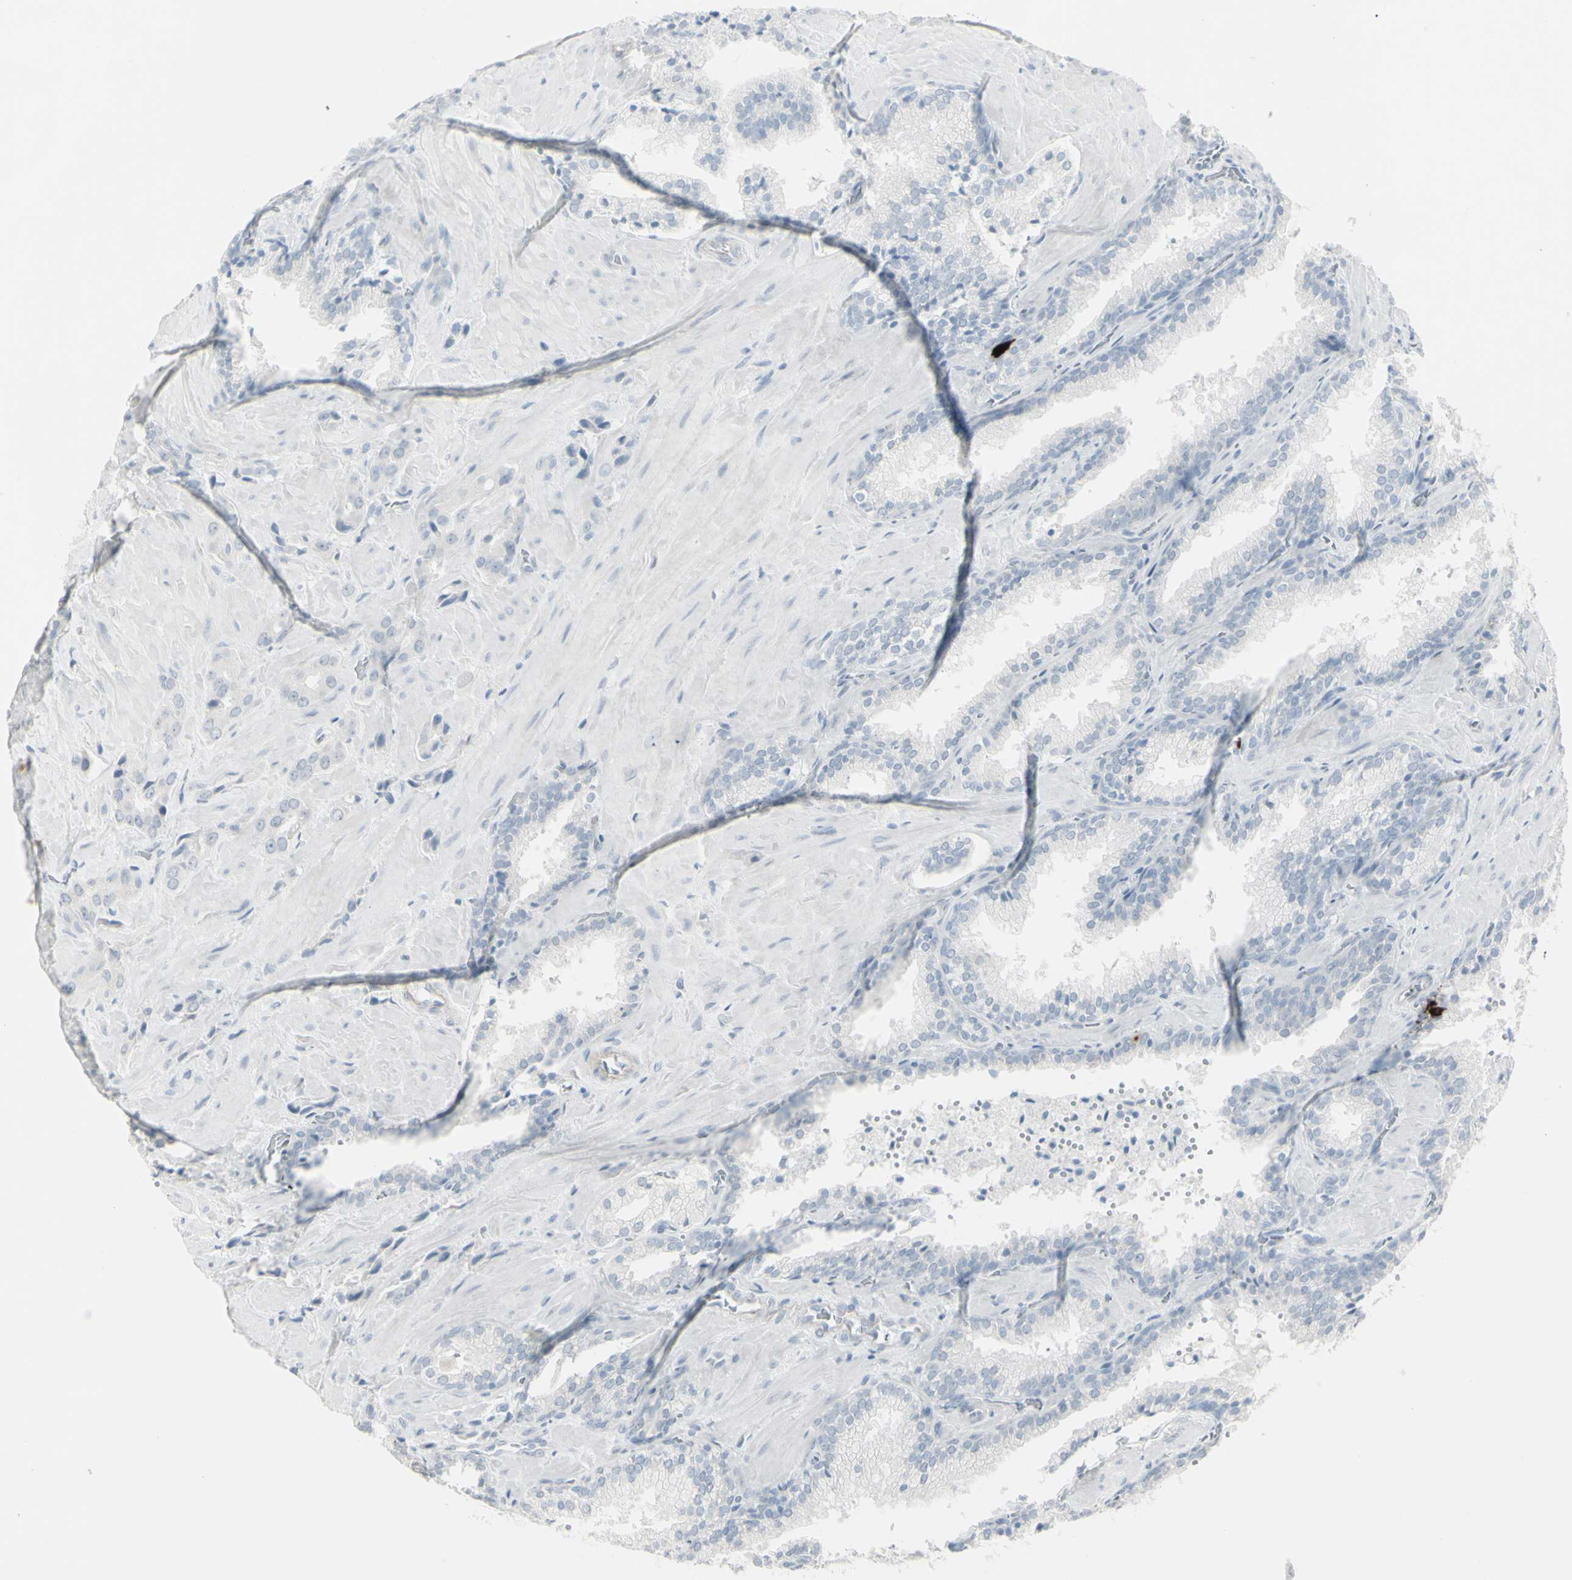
{"staining": {"intensity": "negative", "quantity": "none", "location": "none"}, "tissue": "prostate cancer", "cell_type": "Tumor cells", "image_type": "cancer", "snomed": [{"axis": "morphology", "description": "Adenocarcinoma, High grade"}, {"axis": "topography", "description": "Prostate"}], "caption": "Human prostate adenocarcinoma (high-grade) stained for a protein using immunohistochemistry (IHC) exhibits no expression in tumor cells.", "gene": "YBX2", "patient": {"sex": "male", "age": 64}}